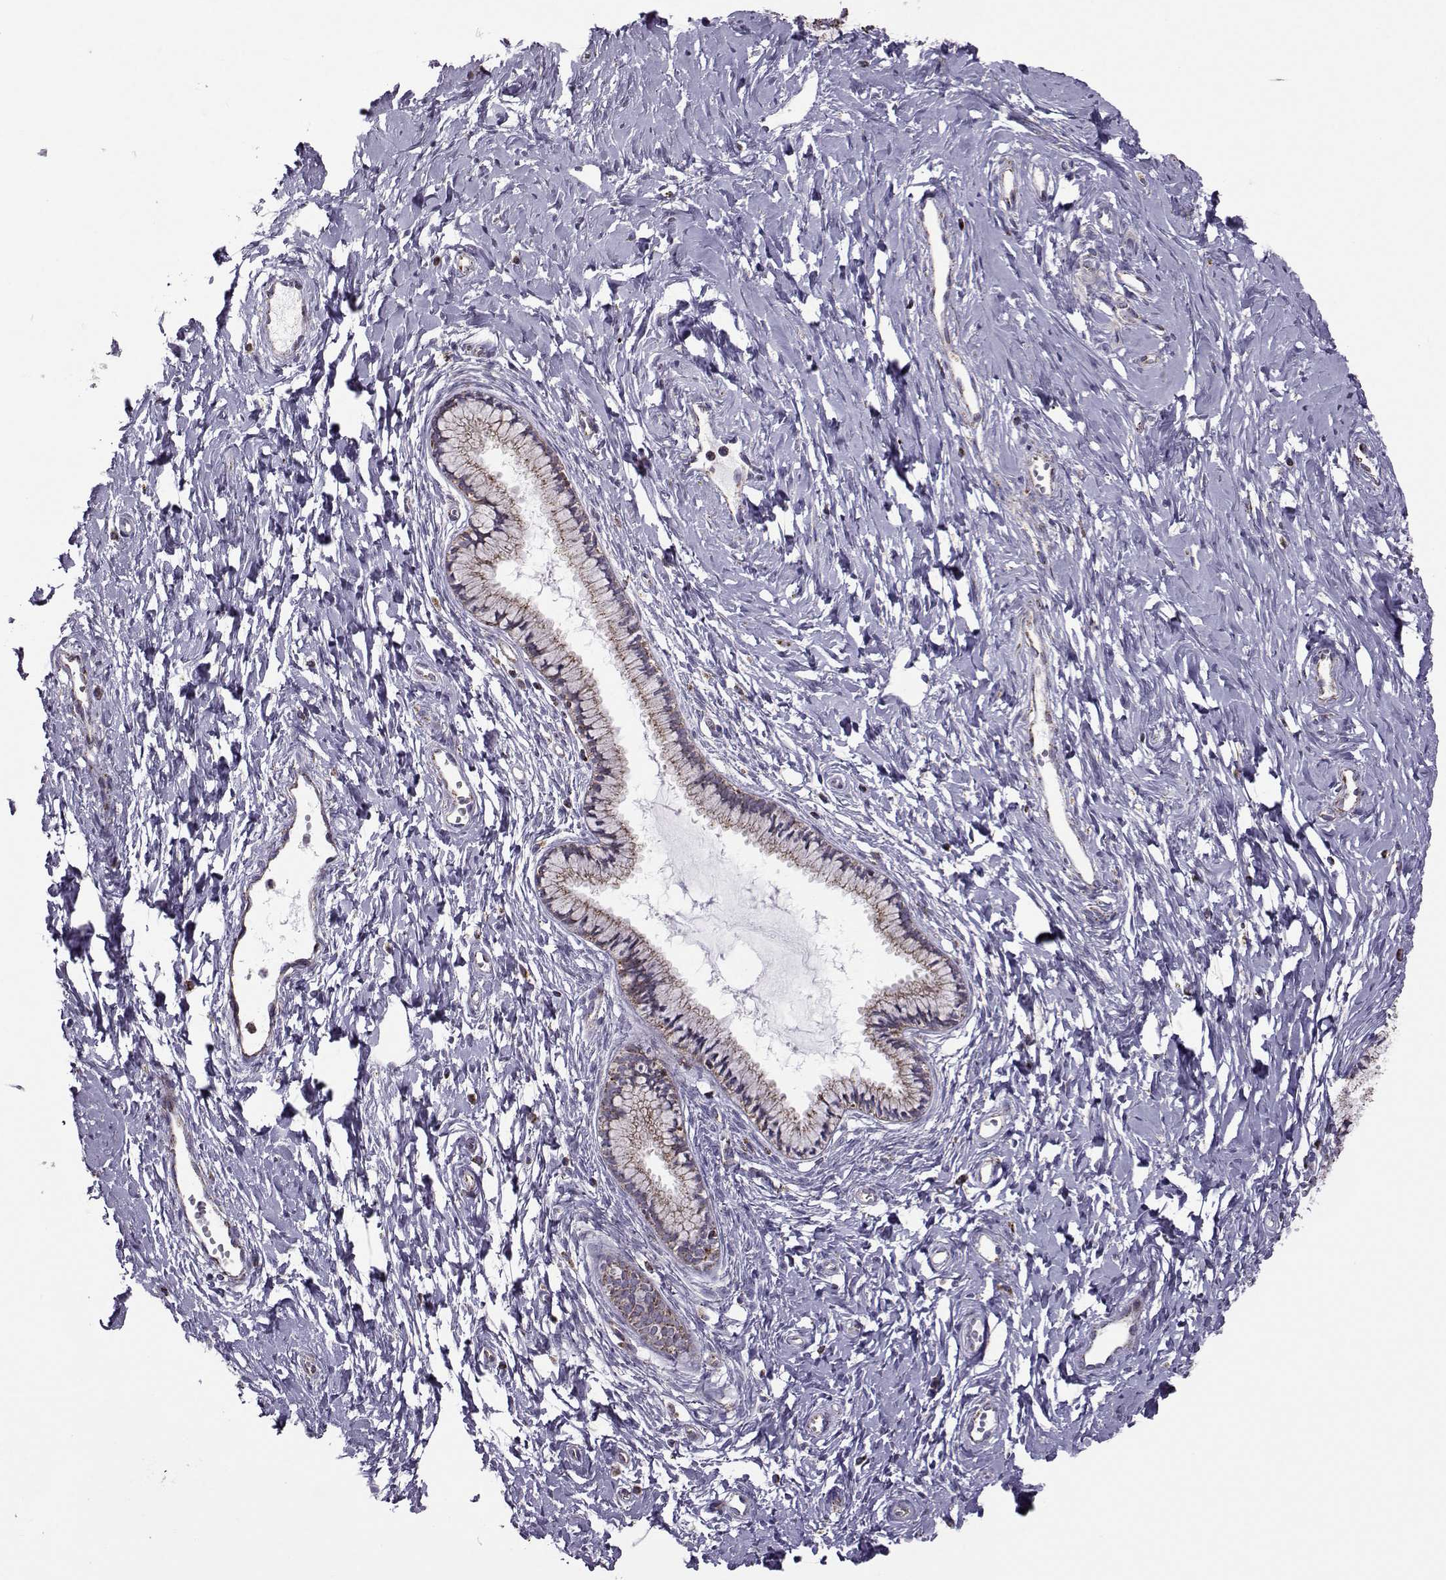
{"staining": {"intensity": "moderate", "quantity": "25%-75%", "location": "cytoplasmic/membranous"}, "tissue": "cervix", "cell_type": "Glandular cells", "image_type": "normal", "snomed": [{"axis": "morphology", "description": "Normal tissue, NOS"}, {"axis": "topography", "description": "Cervix"}], "caption": "Immunohistochemical staining of benign cervix shows 25%-75% levels of moderate cytoplasmic/membranous protein positivity in about 25%-75% of glandular cells.", "gene": "NECAB3", "patient": {"sex": "female", "age": 40}}